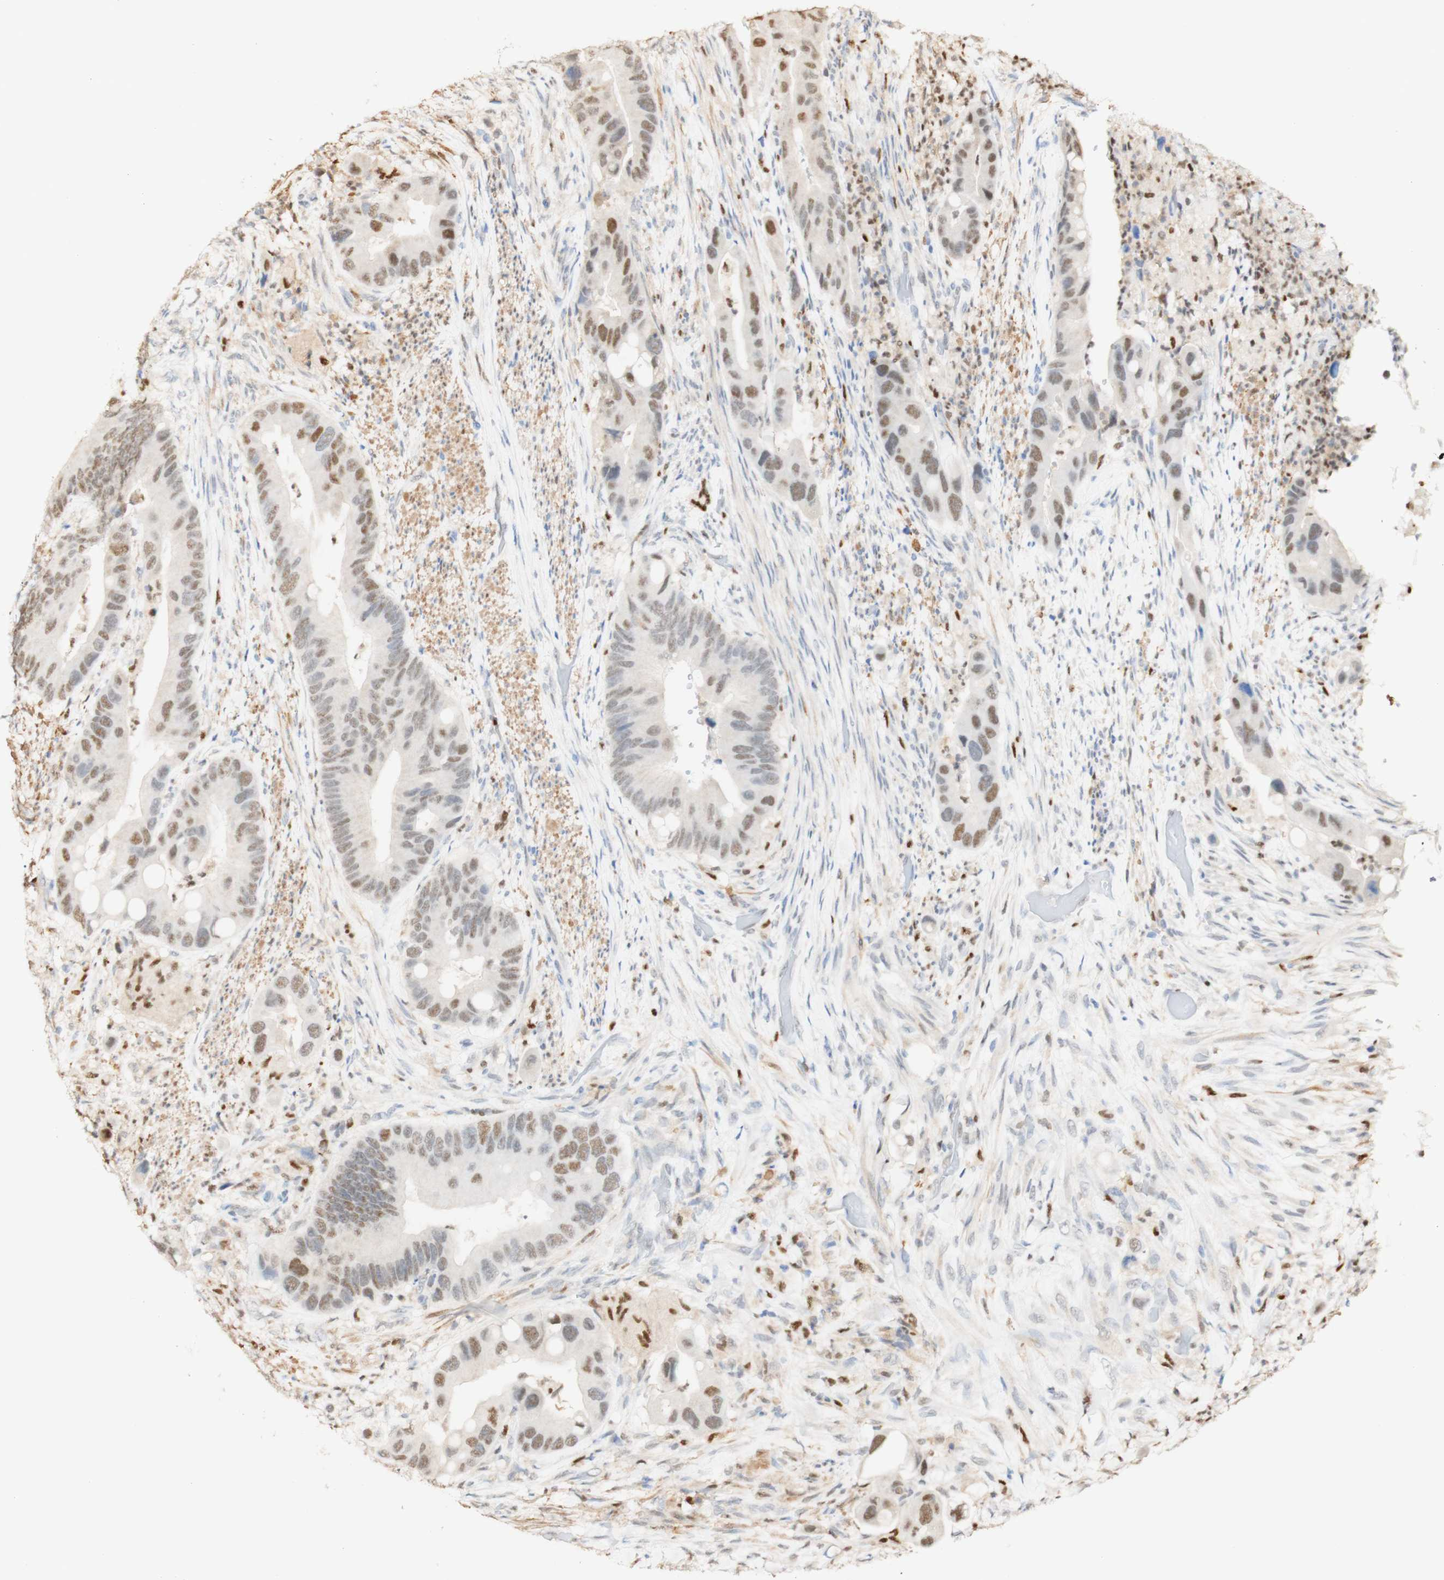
{"staining": {"intensity": "moderate", "quantity": "25%-75%", "location": "nuclear"}, "tissue": "colorectal cancer", "cell_type": "Tumor cells", "image_type": "cancer", "snomed": [{"axis": "morphology", "description": "Adenocarcinoma, NOS"}, {"axis": "topography", "description": "Rectum"}], "caption": "High-power microscopy captured an IHC micrograph of colorectal cancer, revealing moderate nuclear expression in about 25%-75% of tumor cells.", "gene": "MAP3K4", "patient": {"sex": "female", "age": 57}}